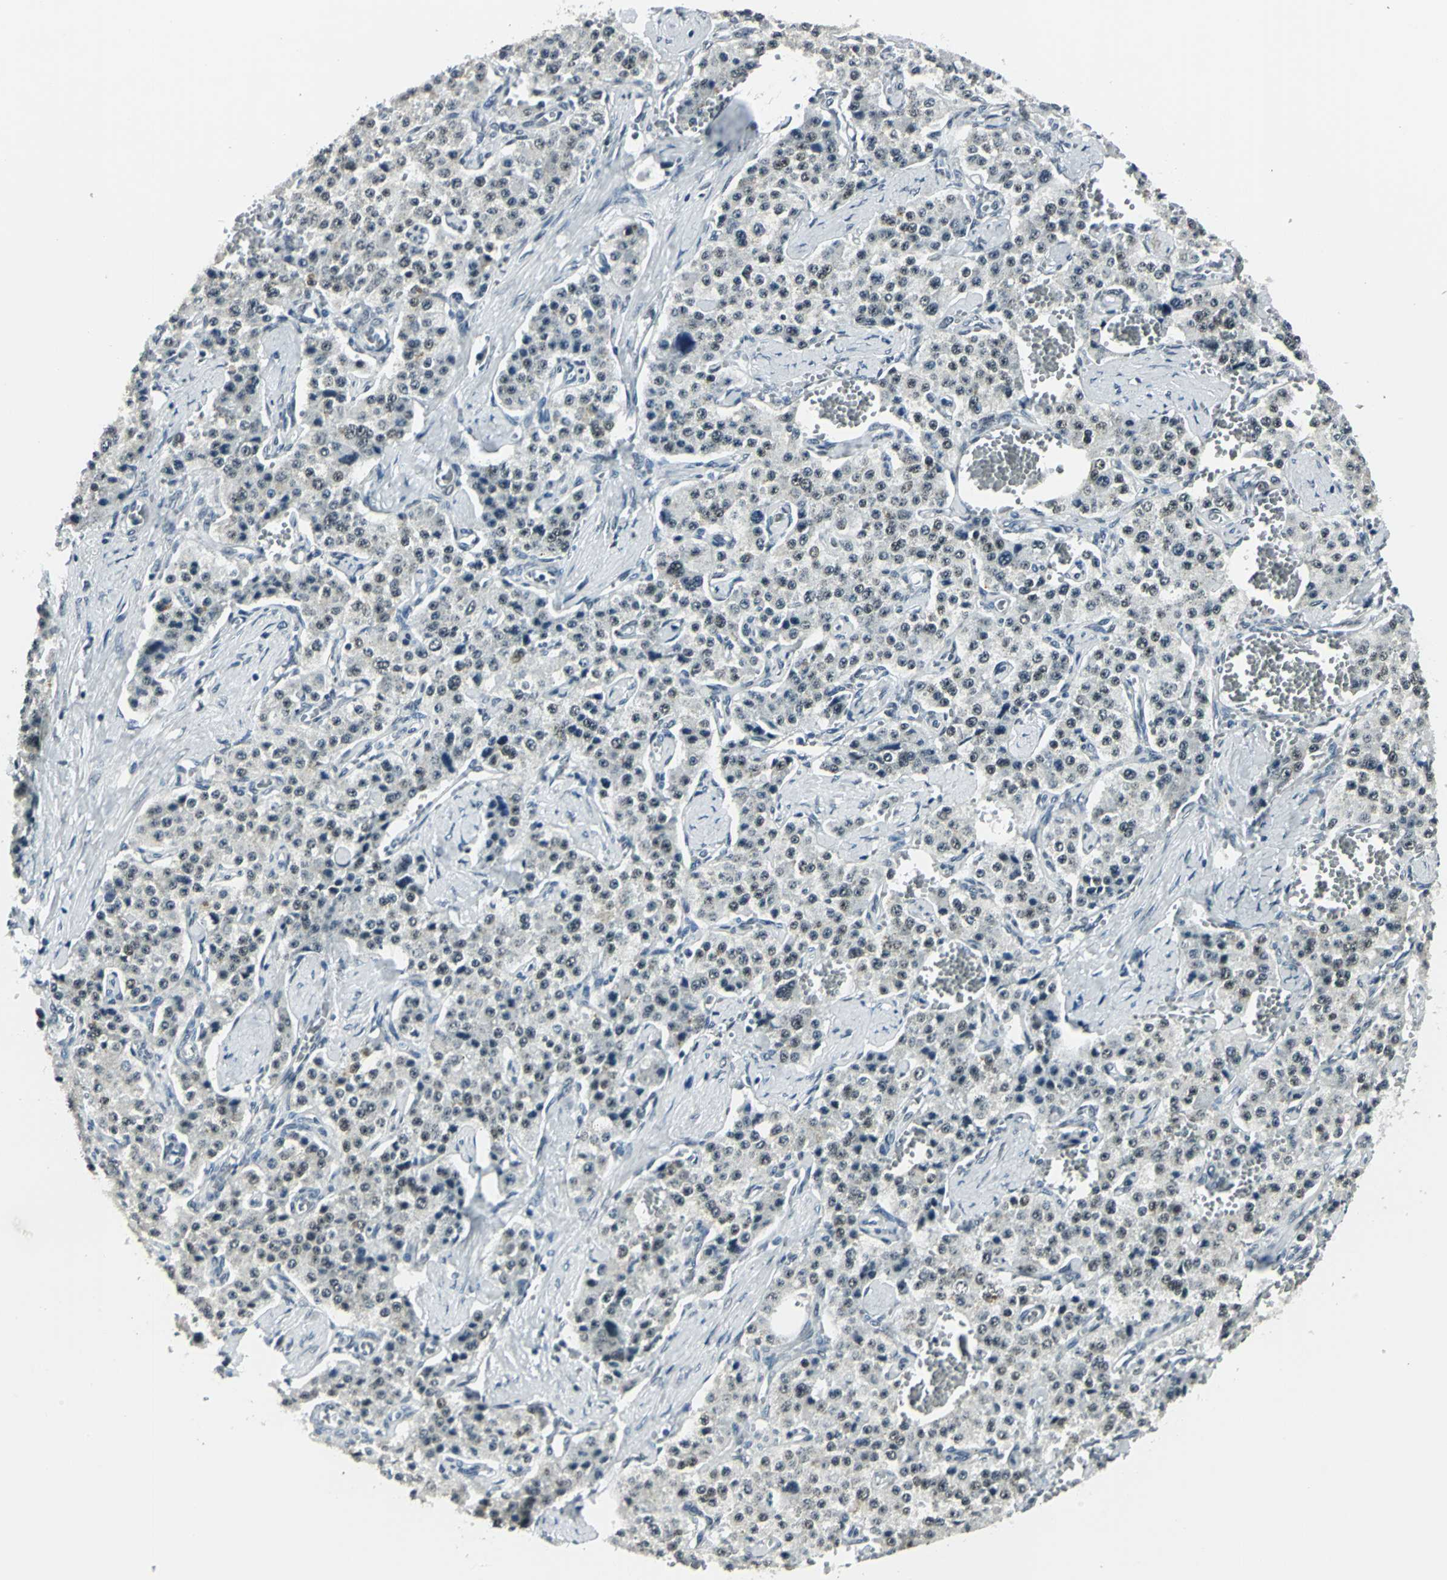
{"staining": {"intensity": "weak", "quantity": "25%-75%", "location": "nuclear"}, "tissue": "carcinoid", "cell_type": "Tumor cells", "image_type": "cancer", "snomed": [{"axis": "morphology", "description": "Carcinoid, malignant, NOS"}, {"axis": "topography", "description": "Small intestine"}], "caption": "Carcinoid (malignant) was stained to show a protein in brown. There is low levels of weak nuclear expression in approximately 25%-75% of tumor cells.", "gene": "ADNP", "patient": {"sex": "male", "age": 52}}